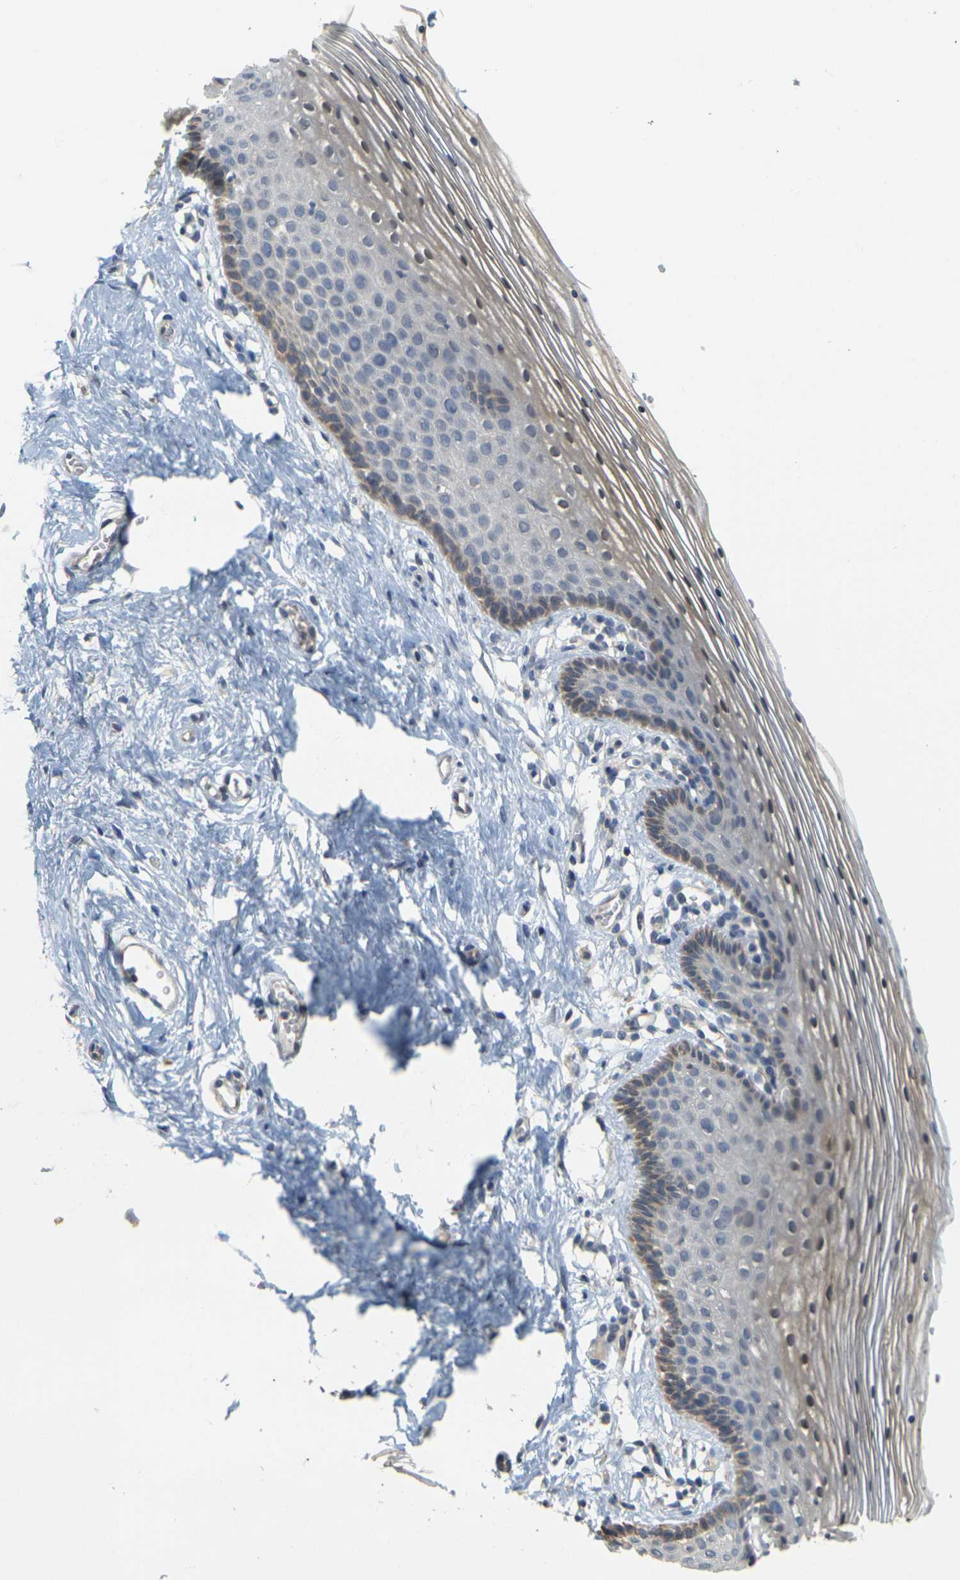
{"staining": {"intensity": "weak", "quantity": "25%-75%", "location": "cytoplasmic/membranous"}, "tissue": "vagina", "cell_type": "Squamous epithelial cells", "image_type": "normal", "snomed": [{"axis": "morphology", "description": "Normal tissue, NOS"}, {"axis": "topography", "description": "Vagina"}], "caption": "Immunohistochemical staining of benign vagina reveals weak cytoplasmic/membranous protein staining in about 25%-75% of squamous epithelial cells.", "gene": "GDAP1", "patient": {"sex": "female", "age": 32}}